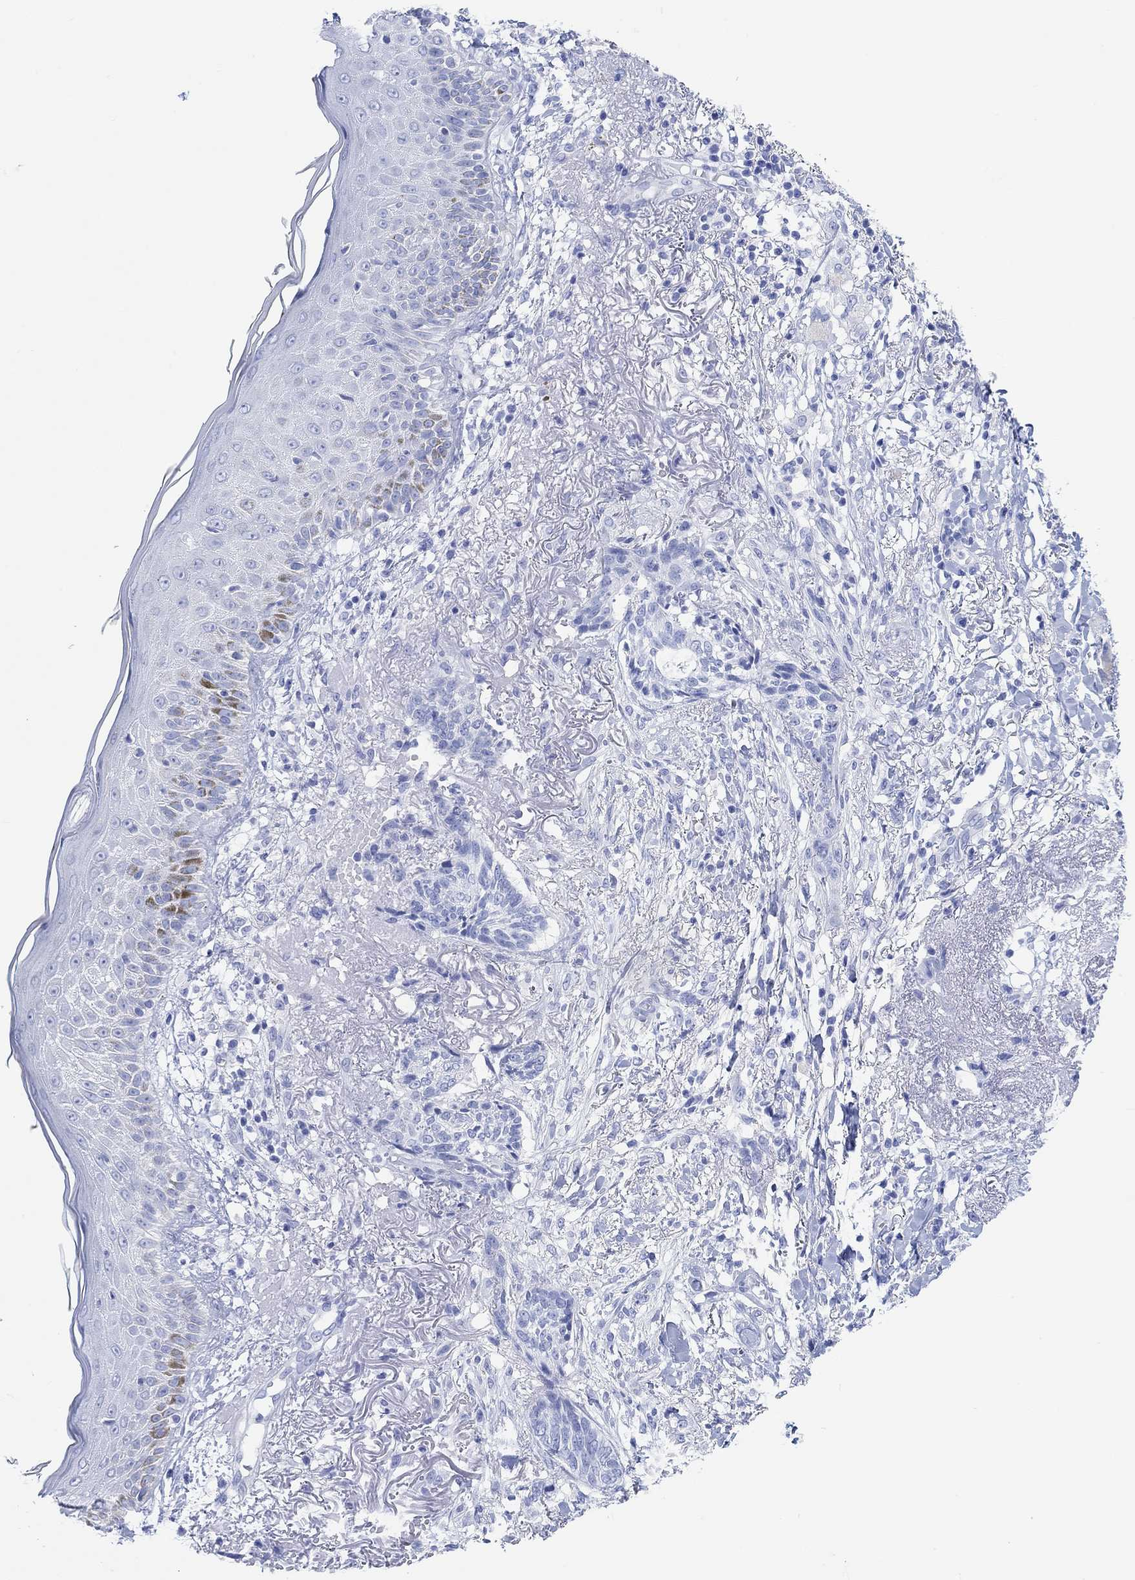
{"staining": {"intensity": "negative", "quantity": "none", "location": "none"}, "tissue": "skin cancer", "cell_type": "Tumor cells", "image_type": "cancer", "snomed": [{"axis": "morphology", "description": "Normal tissue, NOS"}, {"axis": "morphology", "description": "Basal cell carcinoma"}, {"axis": "topography", "description": "Skin"}], "caption": "Immunohistochemistry of skin cancer (basal cell carcinoma) reveals no staining in tumor cells.", "gene": "ANKRD33", "patient": {"sex": "male", "age": 84}}